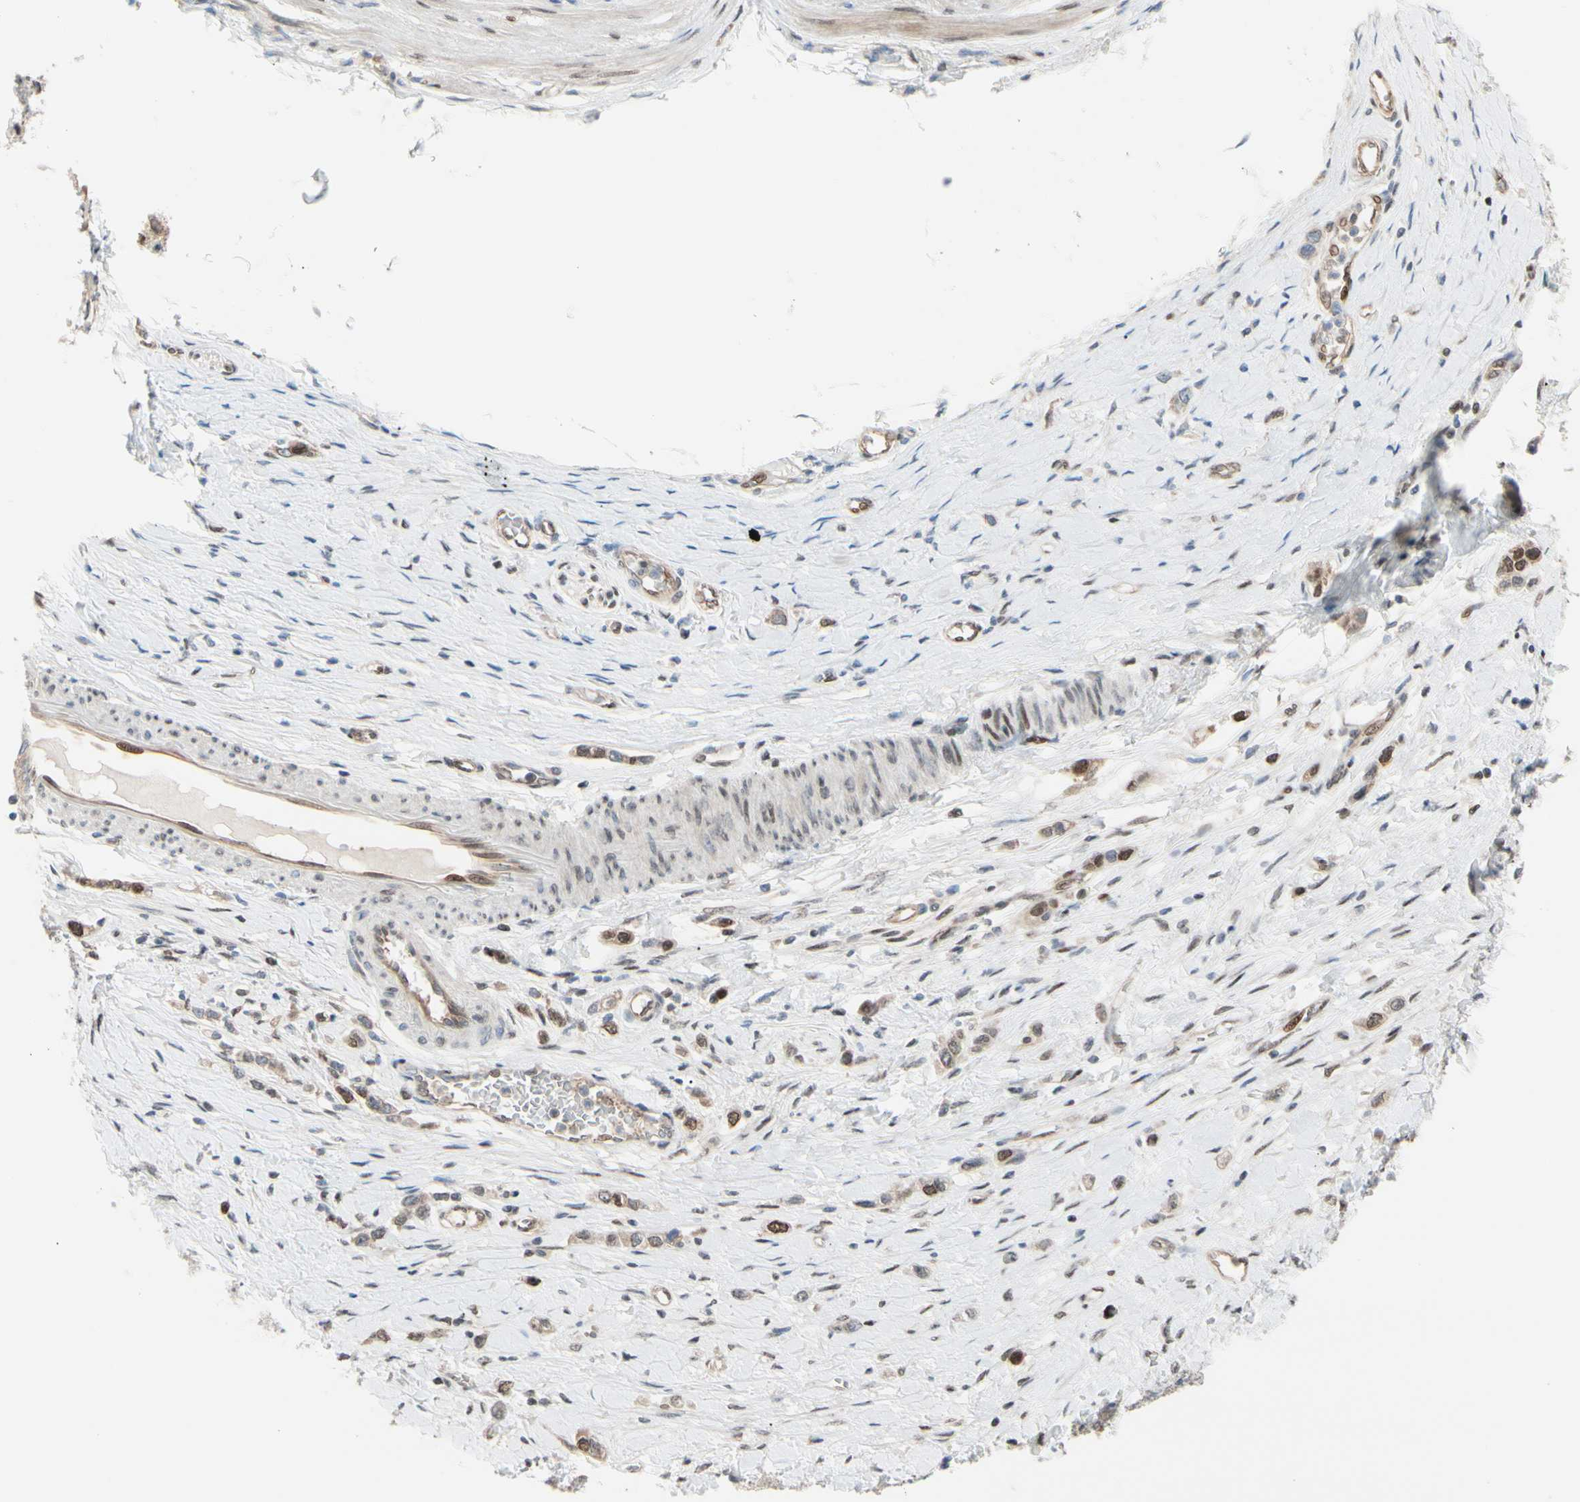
{"staining": {"intensity": "moderate", "quantity": "25%-75%", "location": "nuclear"}, "tissue": "stomach cancer", "cell_type": "Tumor cells", "image_type": "cancer", "snomed": [{"axis": "morphology", "description": "Normal tissue, NOS"}, {"axis": "morphology", "description": "Adenocarcinoma, NOS"}, {"axis": "topography", "description": "Stomach, upper"}, {"axis": "topography", "description": "Stomach"}], "caption": "Moderate nuclear staining is identified in approximately 25%-75% of tumor cells in adenocarcinoma (stomach).", "gene": "SUFU", "patient": {"sex": "female", "age": 65}}